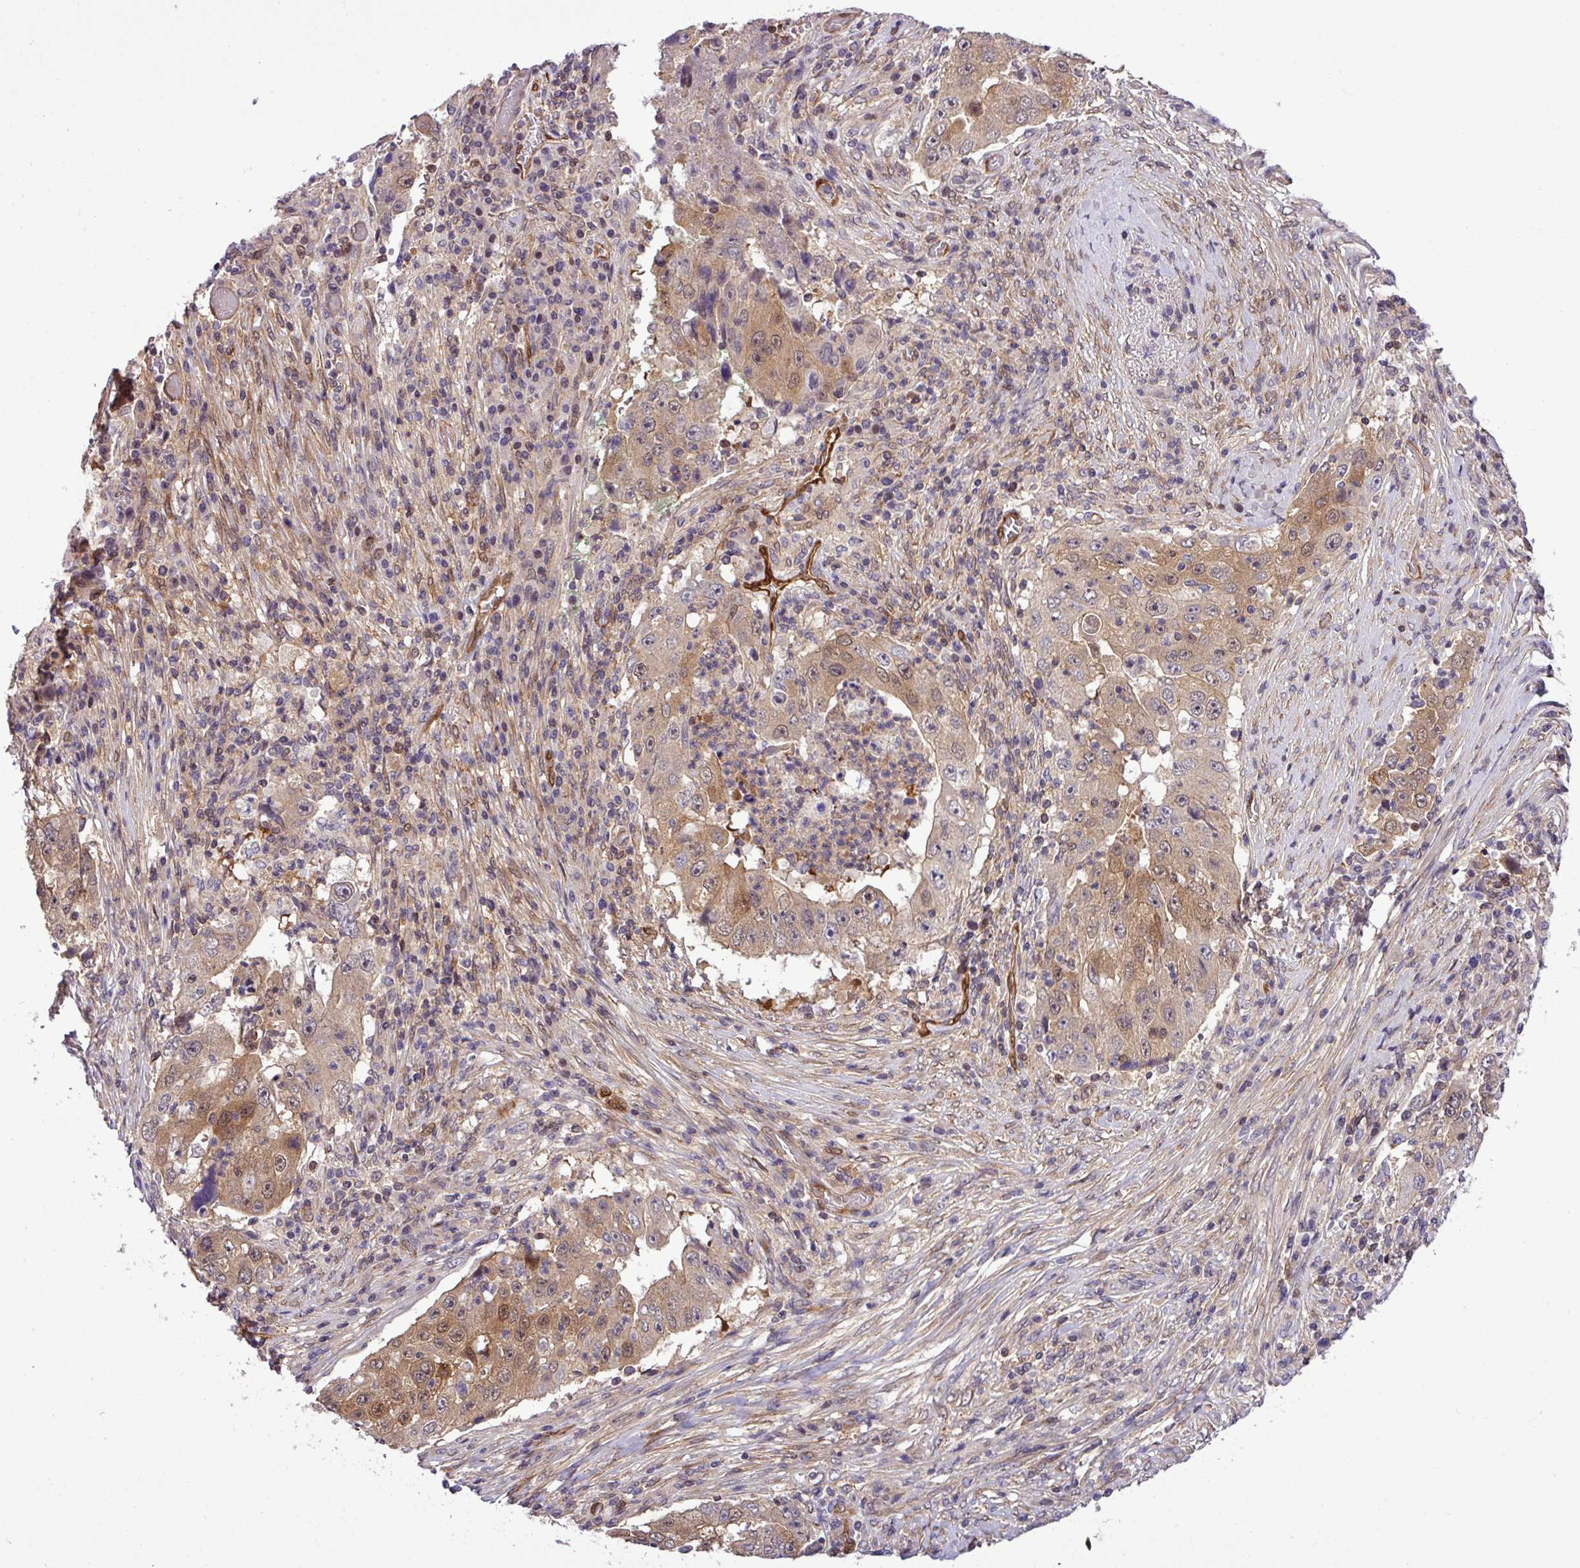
{"staining": {"intensity": "weak", "quantity": "25%-75%", "location": "cytoplasmic/membranous,nuclear"}, "tissue": "lung cancer", "cell_type": "Tumor cells", "image_type": "cancer", "snomed": [{"axis": "morphology", "description": "Squamous cell carcinoma, NOS"}, {"axis": "topography", "description": "Lung"}], "caption": "The immunohistochemical stain shows weak cytoplasmic/membranous and nuclear staining in tumor cells of squamous cell carcinoma (lung) tissue. (DAB (3,3'-diaminobenzidine) IHC with brightfield microscopy, high magnification).", "gene": "CARHSP1", "patient": {"sex": "male", "age": 64}}